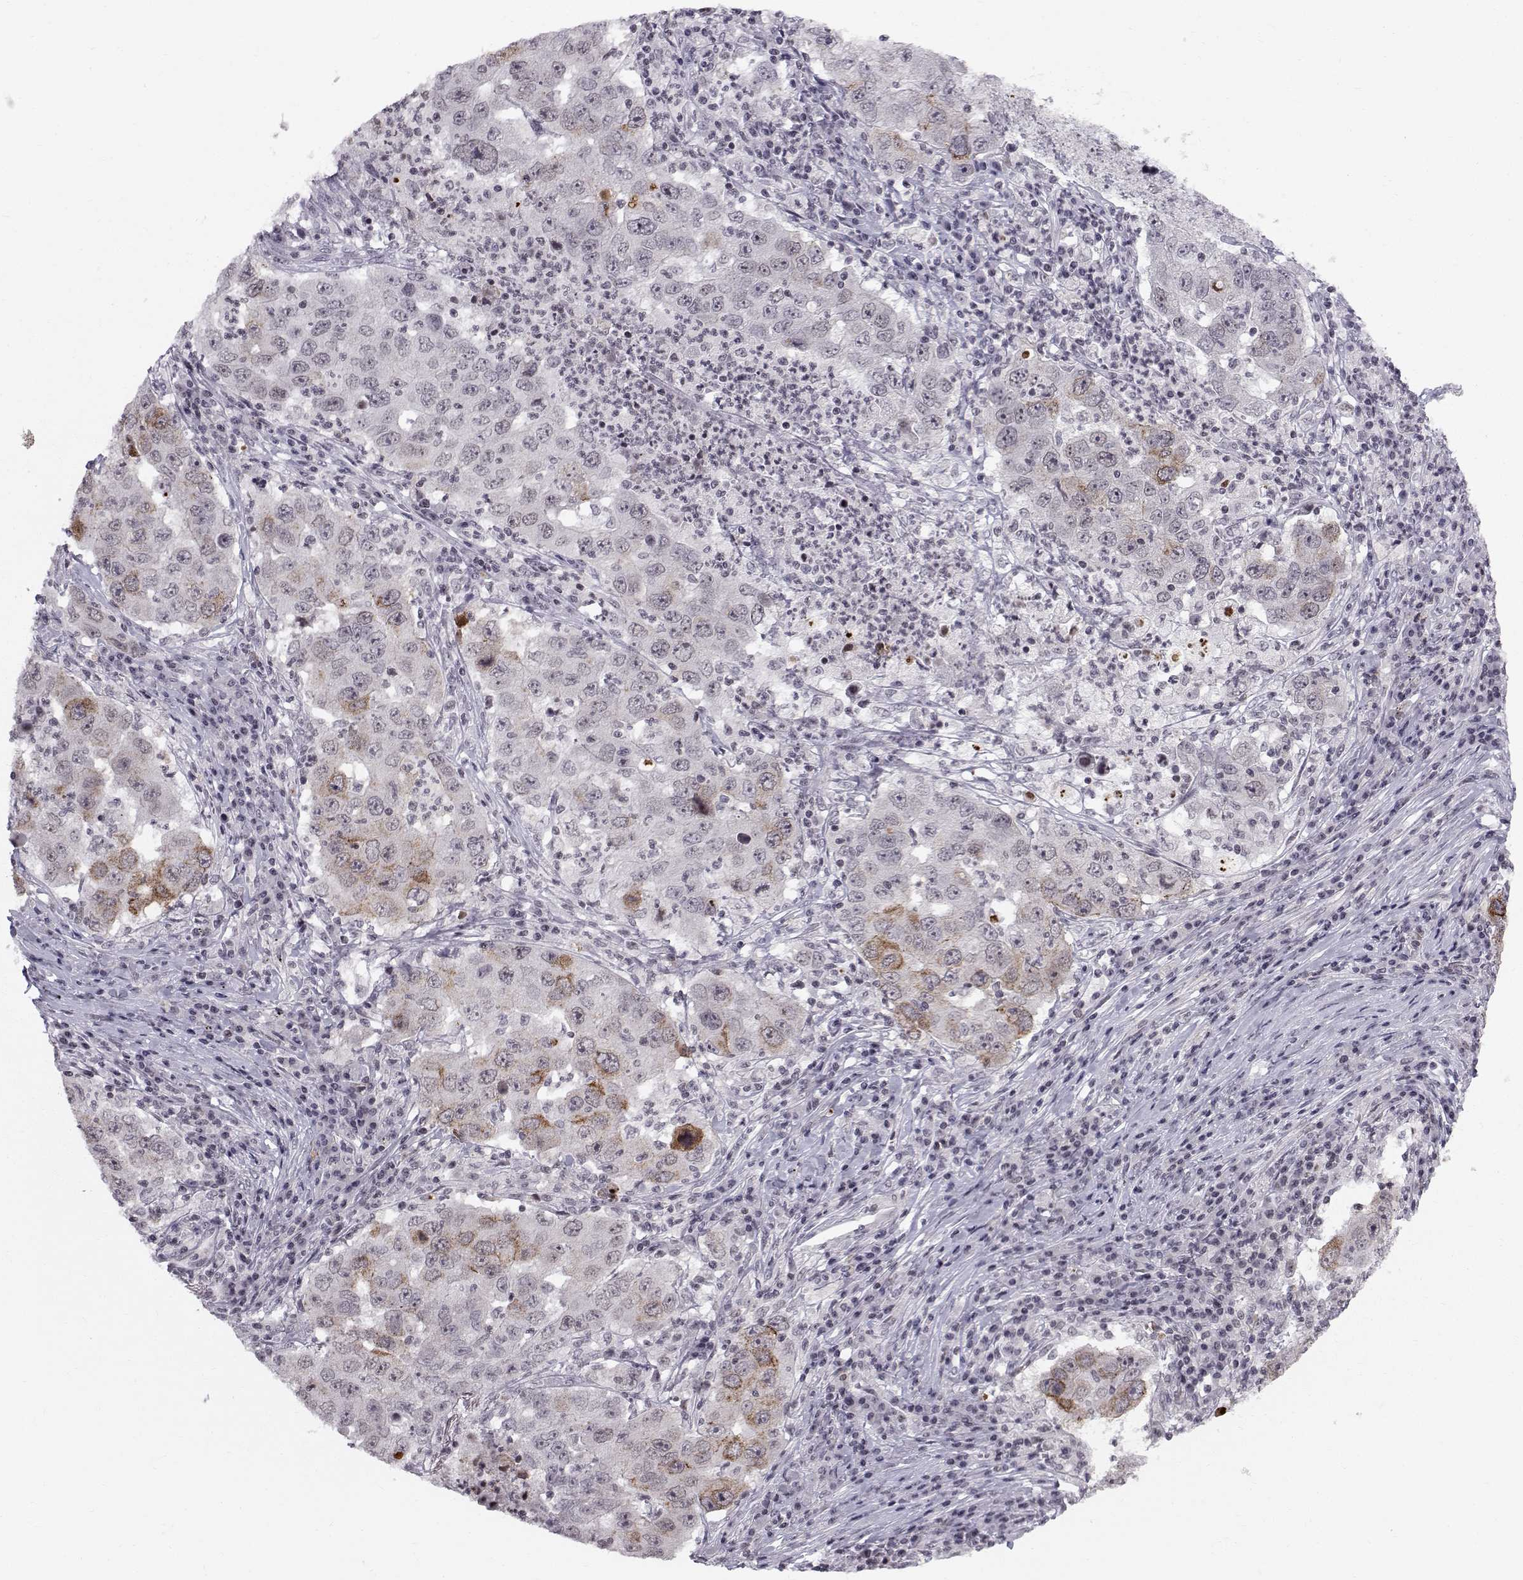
{"staining": {"intensity": "strong", "quantity": "<25%", "location": "cytoplasmic/membranous"}, "tissue": "lung cancer", "cell_type": "Tumor cells", "image_type": "cancer", "snomed": [{"axis": "morphology", "description": "Adenocarcinoma, NOS"}, {"axis": "topography", "description": "Lung"}], "caption": "Immunohistochemistry (IHC) (DAB (3,3'-diaminobenzidine)) staining of lung cancer (adenocarcinoma) demonstrates strong cytoplasmic/membranous protein positivity in about <25% of tumor cells. The staining was performed using DAB (3,3'-diaminobenzidine), with brown indicating positive protein expression. Nuclei are stained blue with hematoxylin.", "gene": "MARCHF4", "patient": {"sex": "male", "age": 73}}